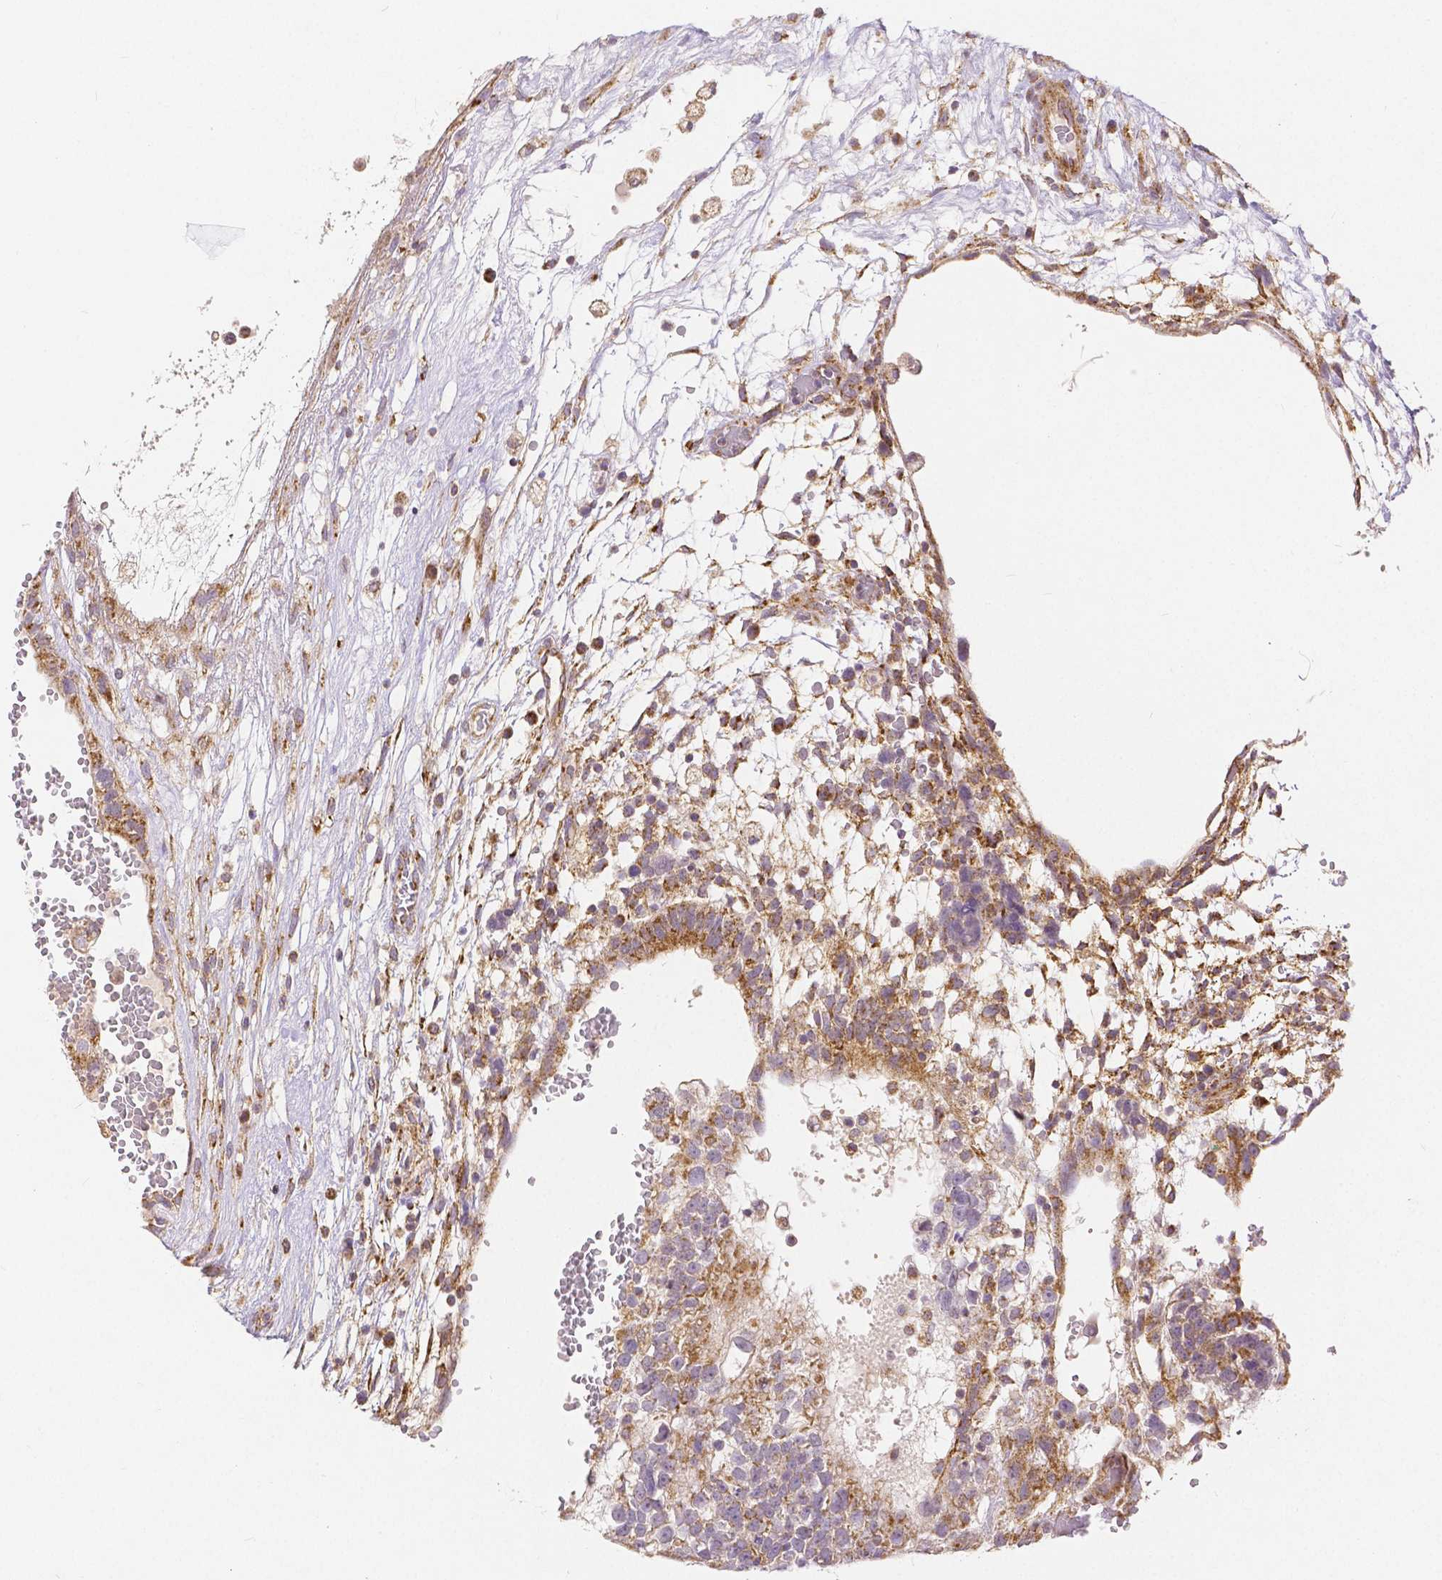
{"staining": {"intensity": "strong", "quantity": "25%-75%", "location": "cytoplasmic/membranous"}, "tissue": "testis cancer", "cell_type": "Tumor cells", "image_type": "cancer", "snomed": [{"axis": "morphology", "description": "Normal tissue, NOS"}, {"axis": "morphology", "description": "Carcinoma, Embryonal, NOS"}, {"axis": "topography", "description": "Testis"}], "caption": "Immunohistochemical staining of embryonal carcinoma (testis) reveals high levels of strong cytoplasmic/membranous staining in about 25%-75% of tumor cells.", "gene": "RHOT1", "patient": {"sex": "male", "age": 32}}